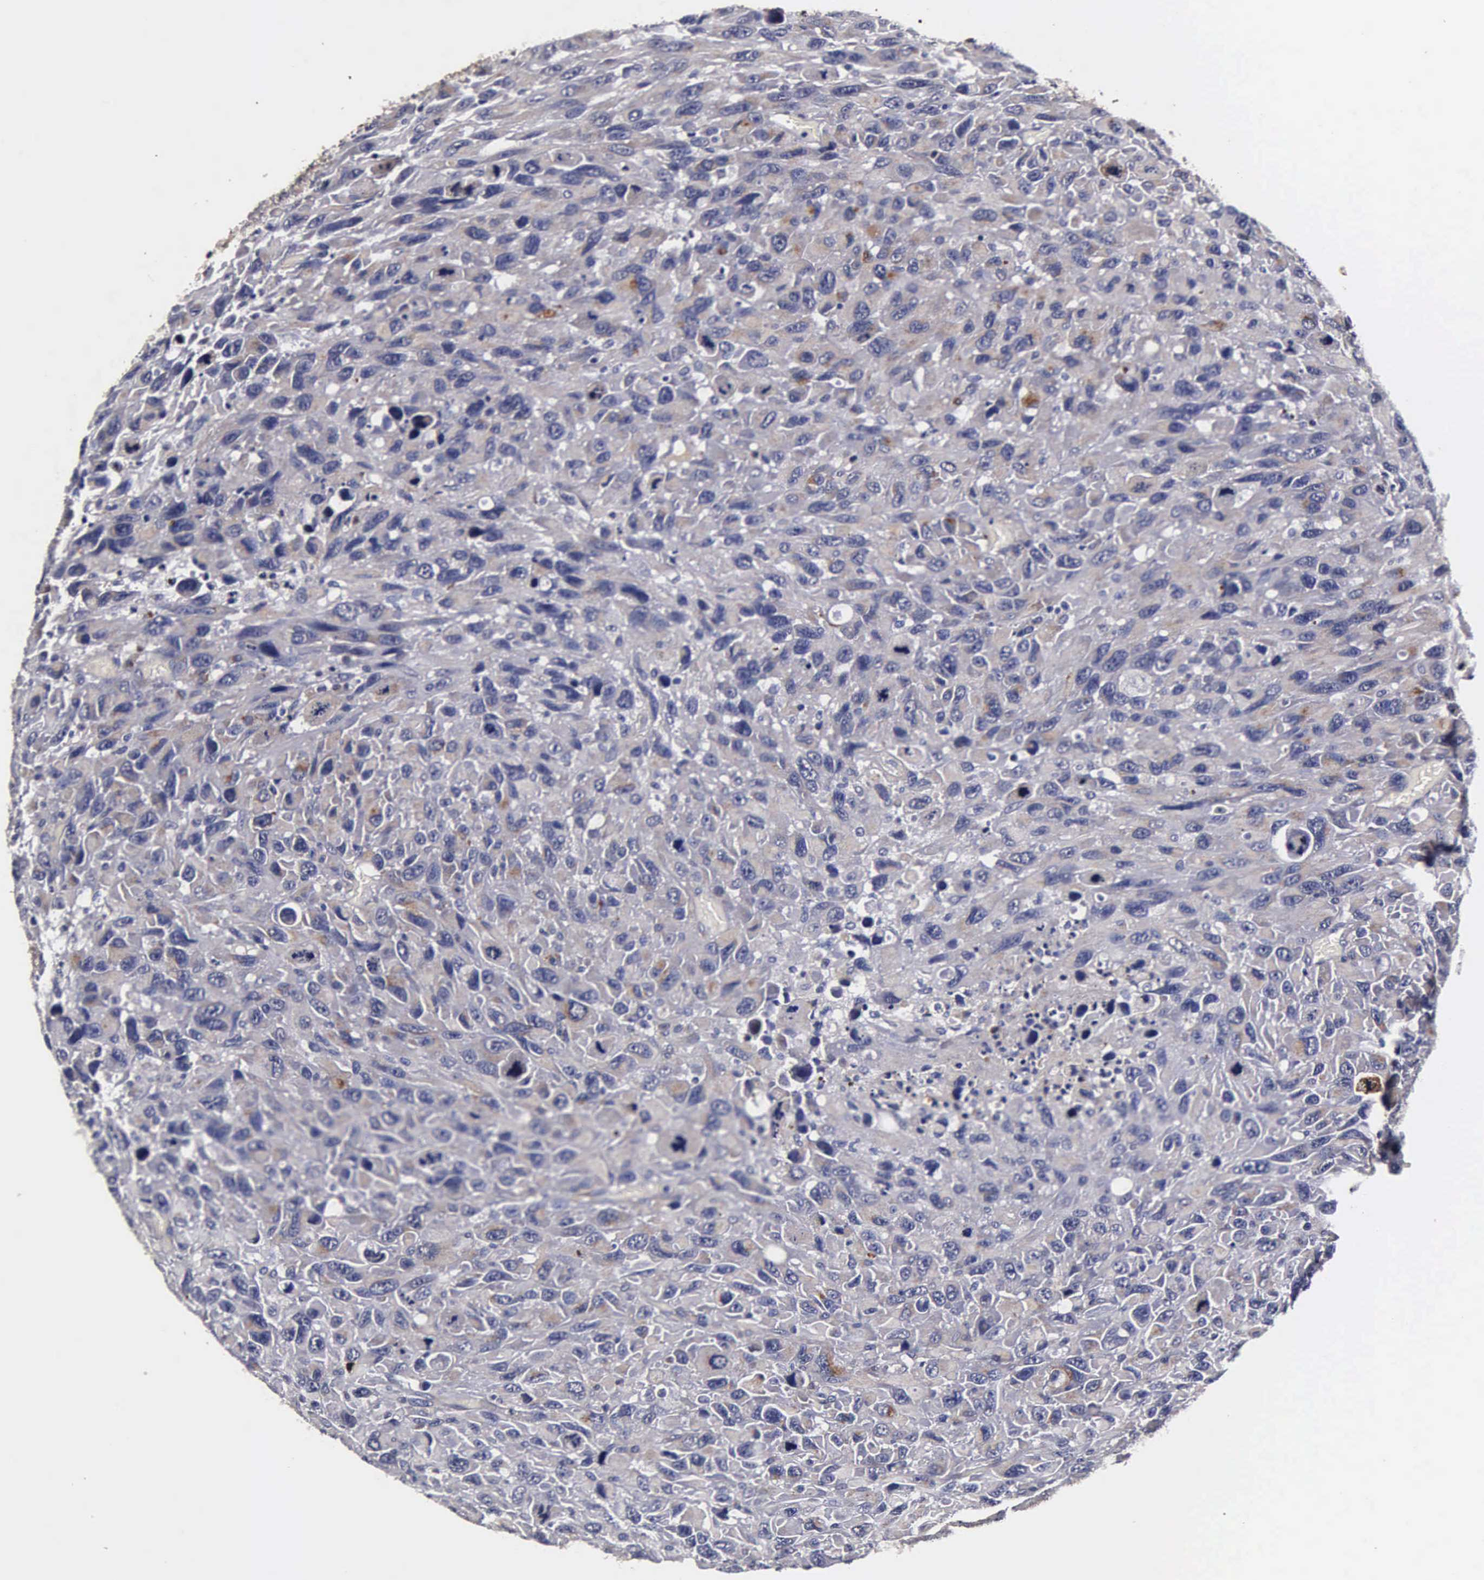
{"staining": {"intensity": "weak", "quantity": "<25%", "location": "cytoplasmic/membranous"}, "tissue": "renal cancer", "cell_type": "Tumor cells", "image_type": "cancer", "snomed": [{"axis": "morphology", "description": "Adenocarcinoma, NOS"}, {"axis": "topography", "description": "Kidney"}], "caption": "The immunohistochemistry (IHC) micrograph has no significant staining in tumor cells of adenocarcinoma (renal) tissue.", "gene": "CST3", "patient": {"sex": "male", "age": 79}}